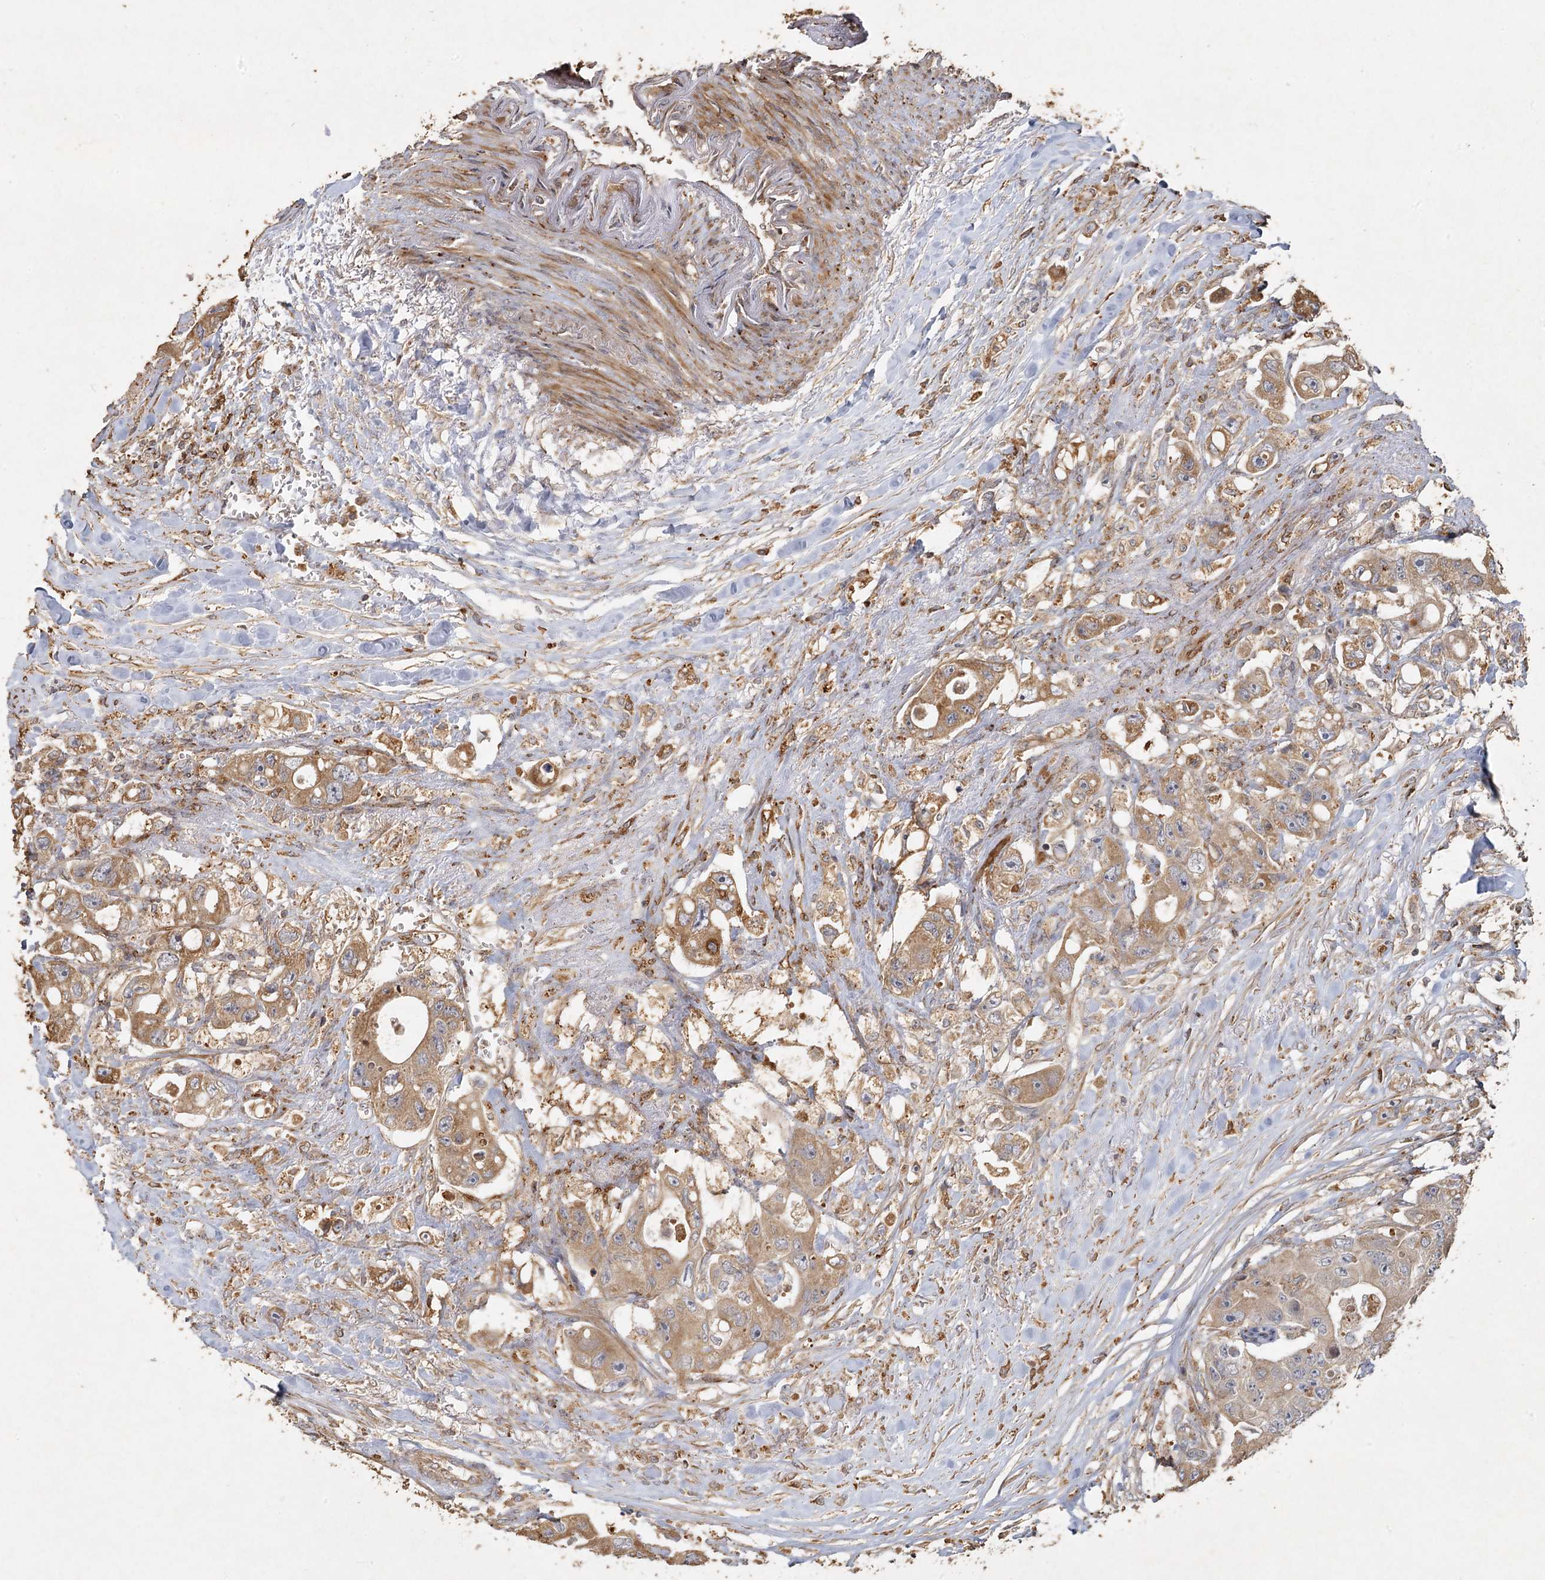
{"staining": {"intensity": "moderate", "quantity": ">75%", "location": "cytoplasmic/membranous"}, "tissue": "colorectal cancer", "cell_type": "Tumor cells", "image_type": "cancer", "snomed": [{"axis": "morphology", "description": "Adenocarcinoma, NOS"}, {"axis": "topography", "description": "Colon"}], "caption": "Immunohistochemical staining of colorectal cancer (adenocarcinoma) exhibits moderate cytoplasmic/membranous protein positivity in approximately >75% of tumor cells. (DAB (3,3'-diaminobenzidine) = brown stain, brightfield microscopy at high magnification).", "gene": "PIK3C2A", "patient": {"sex": "female", "age": 46}}